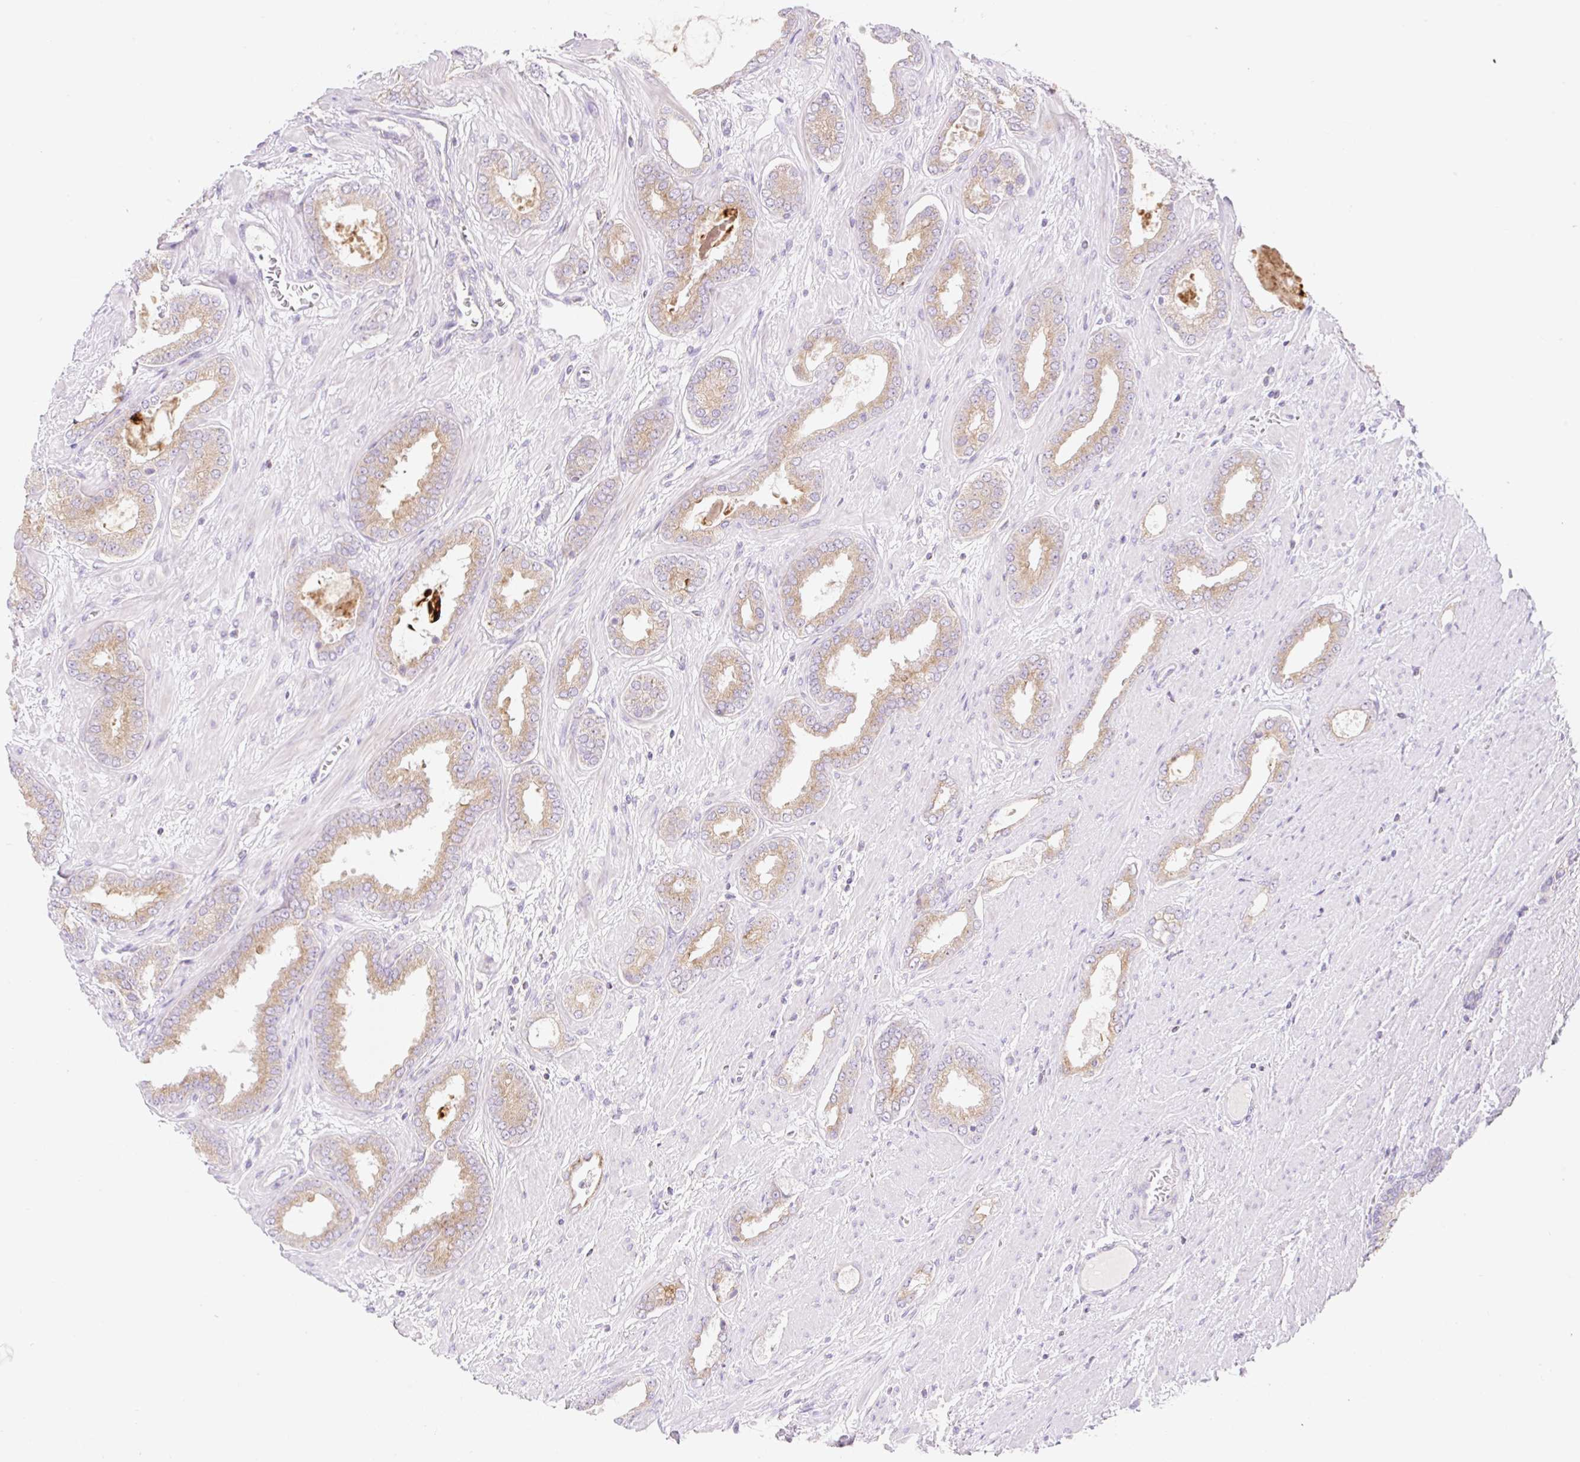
{"staining": {"intensity": "moderate", "quantity": ">75%", "location": "cytoplasmic/membranous"}, "tissue": "prostate cancer", "cell_type": "Tumor cells", "image_type": "cancer", "snomed": [{"axis": "morphology", "description": "Adenocarcinoma, High grade"}, {"axis": "topography", "description": "Prostate"}], "caption": "Immunohistochemical staining of prostate high-grade adenocarcinoma shows moderate cytoplasmic/membranous protein expression in approximately >75% of tumor cells.", "gene": "FOCAD", "patient": {"sex": "male", "age": 58}}